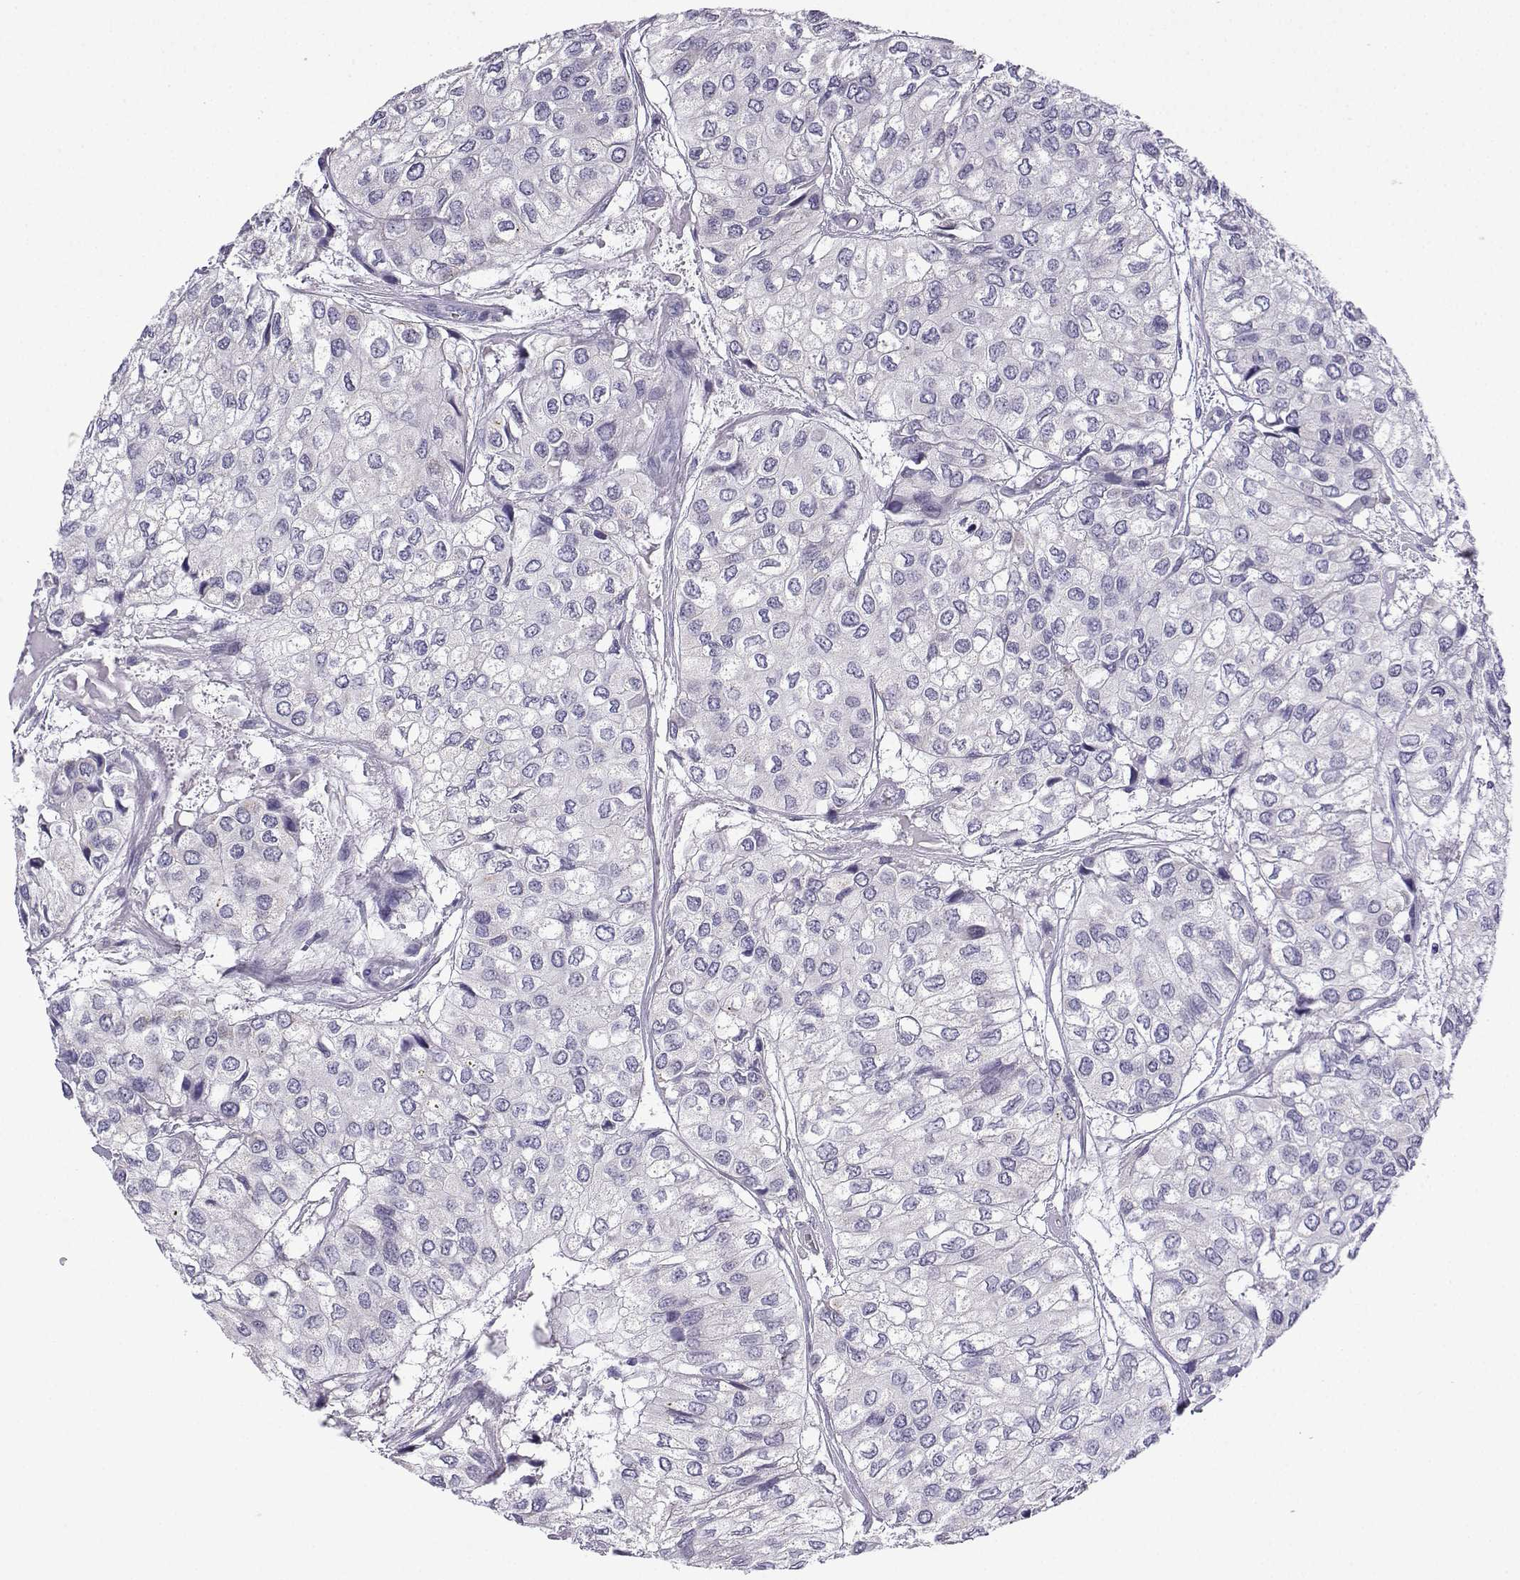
{"staining": {"intensity": "negative", "quantity": "none", "location": "none"}, "tissue": "urothelial cancer", "cell_type": "Tumor cells", "image_type": "cancer", "snomed": [{"axis": "morphology", "description": "Urothelial carcinoma, High grade"}, {"axis": "topography", "description": "Urinary bladder"}], "caption": "There is no significant expression in tumor cells of urothelial carcinoma (high-grade).", "gene": "ACRBP", "patient": {"sex": "male", "age": 73}}